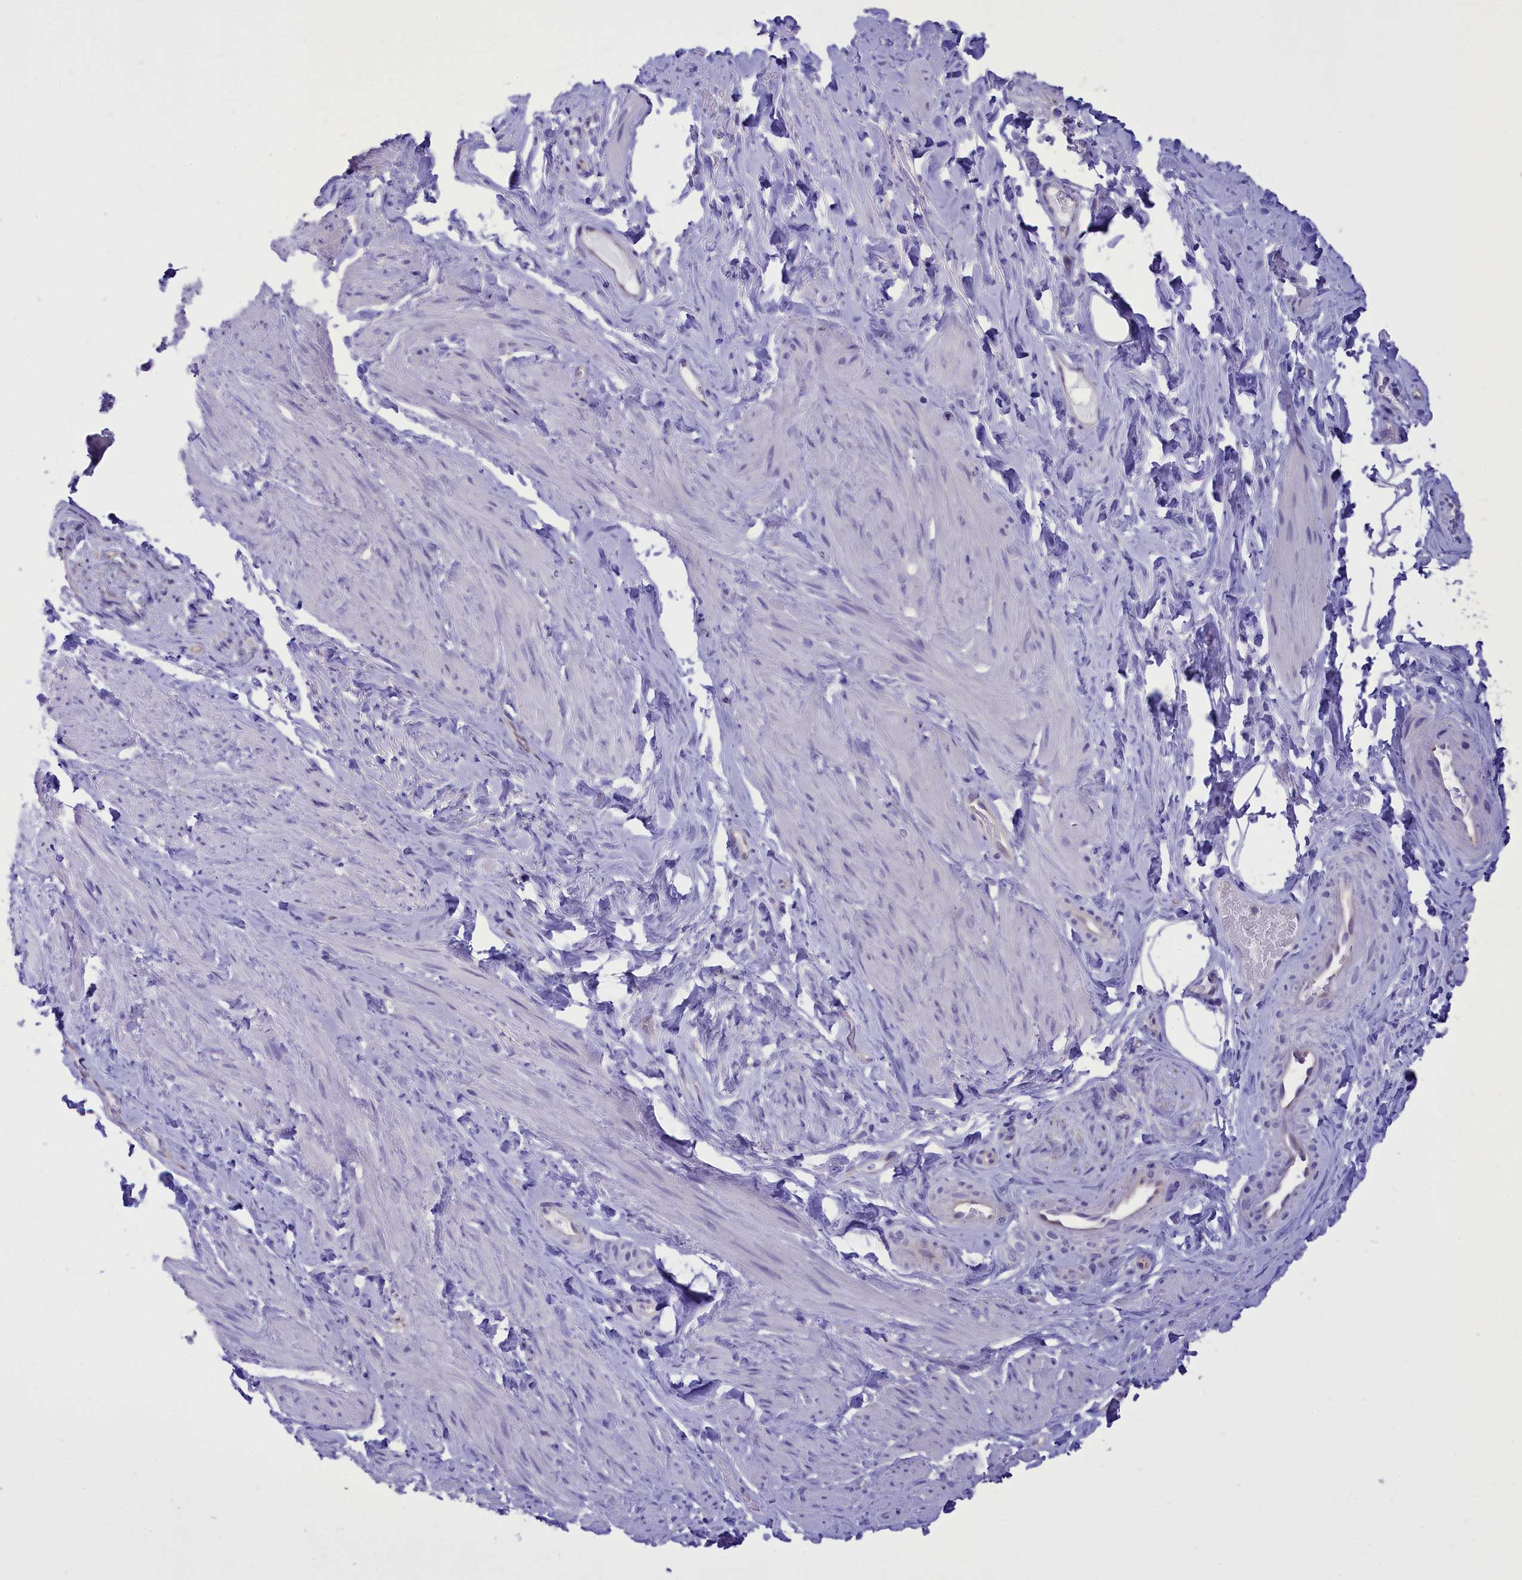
{"staining": {"intensity": "negative", "quantity": "none", "location": "none"}, "tissue": "smooth muscle", "cell_type": "Smooth muscle cells", "image_type": "normal", "snomed": [{"axis": "morphology", "description": "Normal tissue, NOS"}, {"axis": "topography", "description": "Smooth muscle"}, {"axis": "topography", "description": "Peripheral nerve tissue"}], "caption": "Smooth muscle stained for a protein using immunohistochemistry (IHC) displays no positivity smooth muscle cells.", "gene": "DCAF16", "patient": {"sex": "male", "age": 69}}